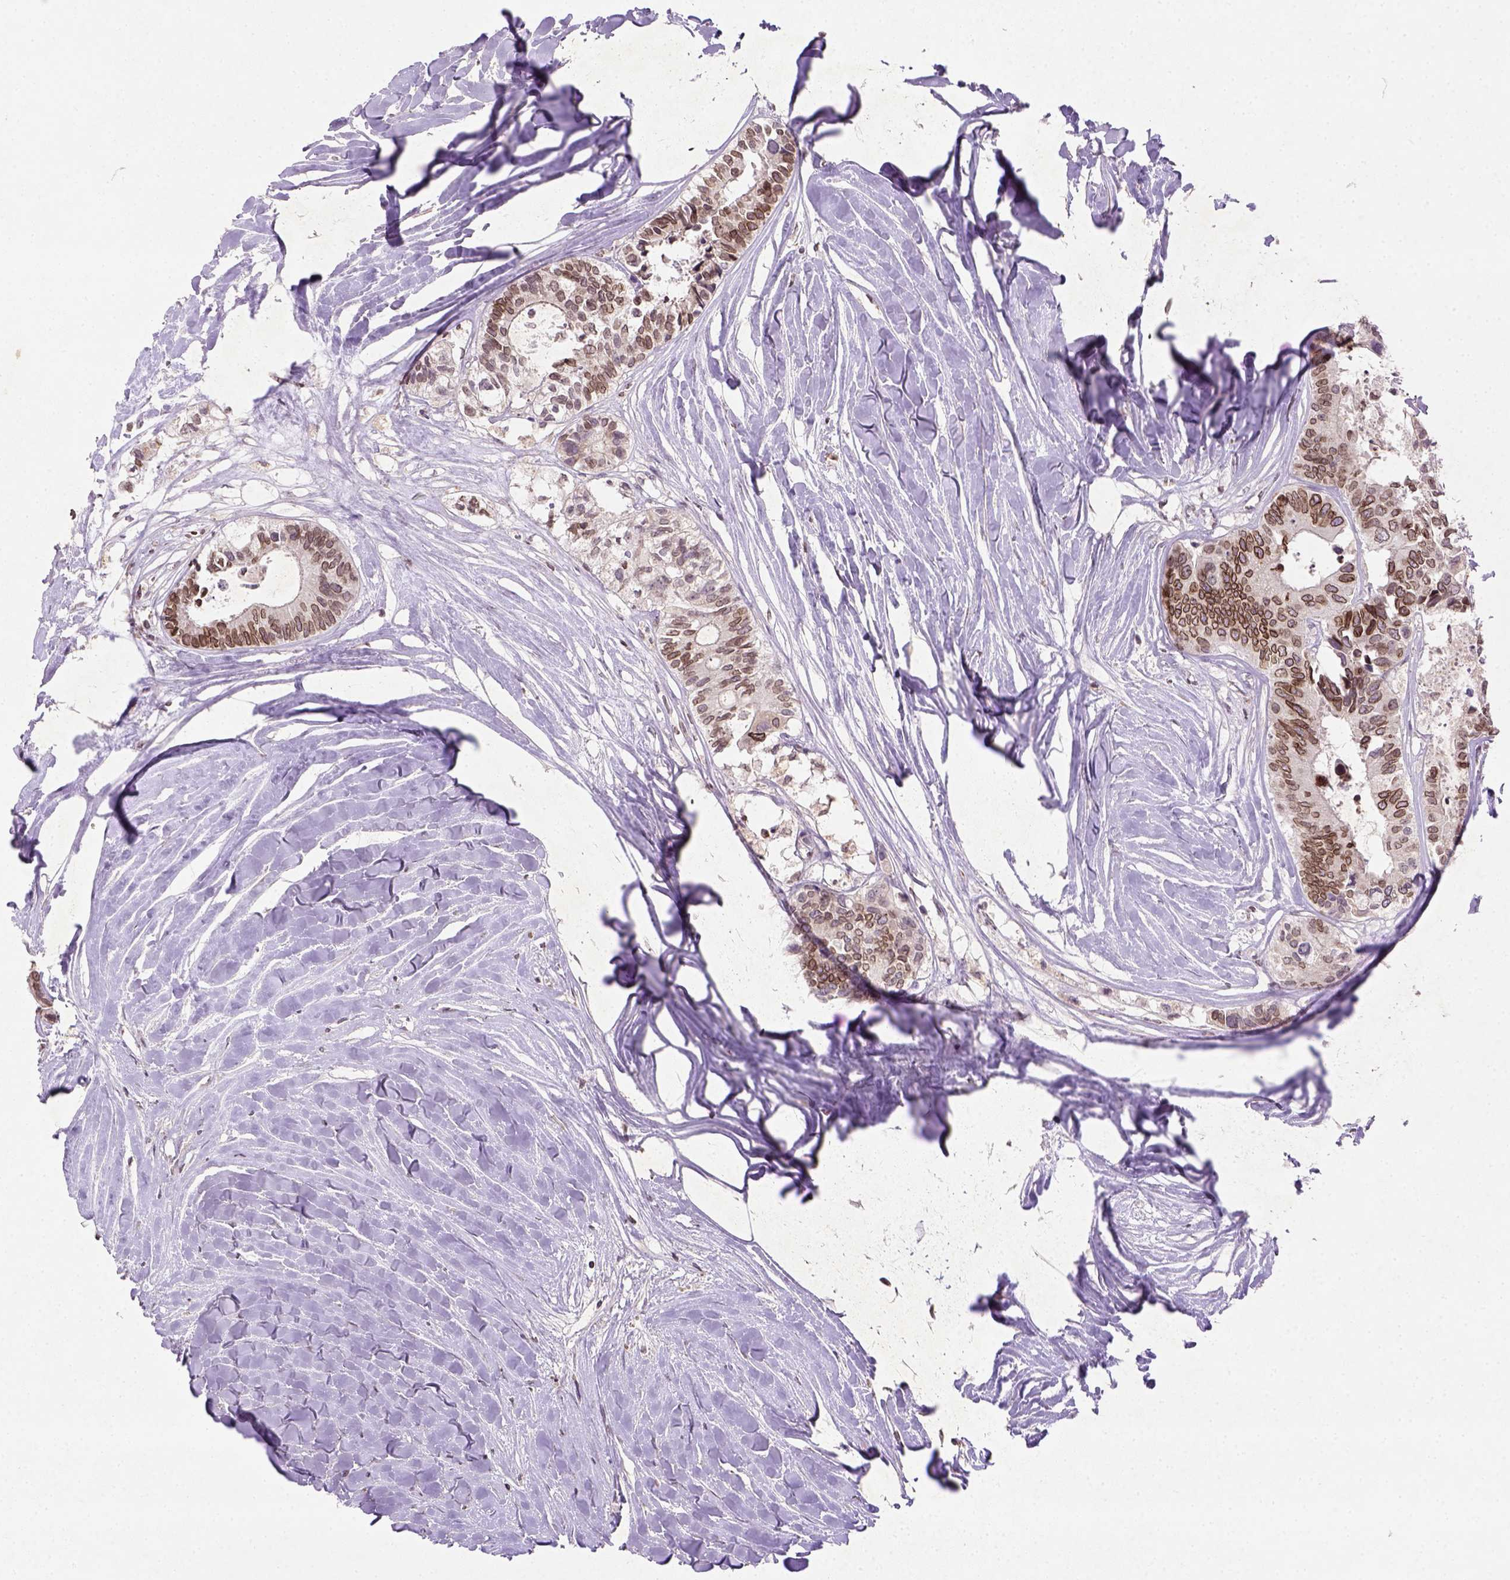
{"staining": {"intensity": "moderate", "quantity": "25%-75%", "location": "cytoplasmic/membranous,nuclear"}, "tissue": "colorectal cancer", "cell_type": "Tumor cells", "image_type": "cancer", "snomed": [{"axis": "morphology", "description": "Adenocarcinoma, NOS"}, {"axis": "topography", "description": "Colon"}, {"axis": "topography", "description": "Rectum"}], "caption": "Brown immunohistochemical staining in human colorectal cancer exhibits moderate cytoplasmic/membranous and nuclear staining in about 25%-75% of tumor cells.", "gene": "NUDT3", "patient": {"sex": "male", "age": 57}}